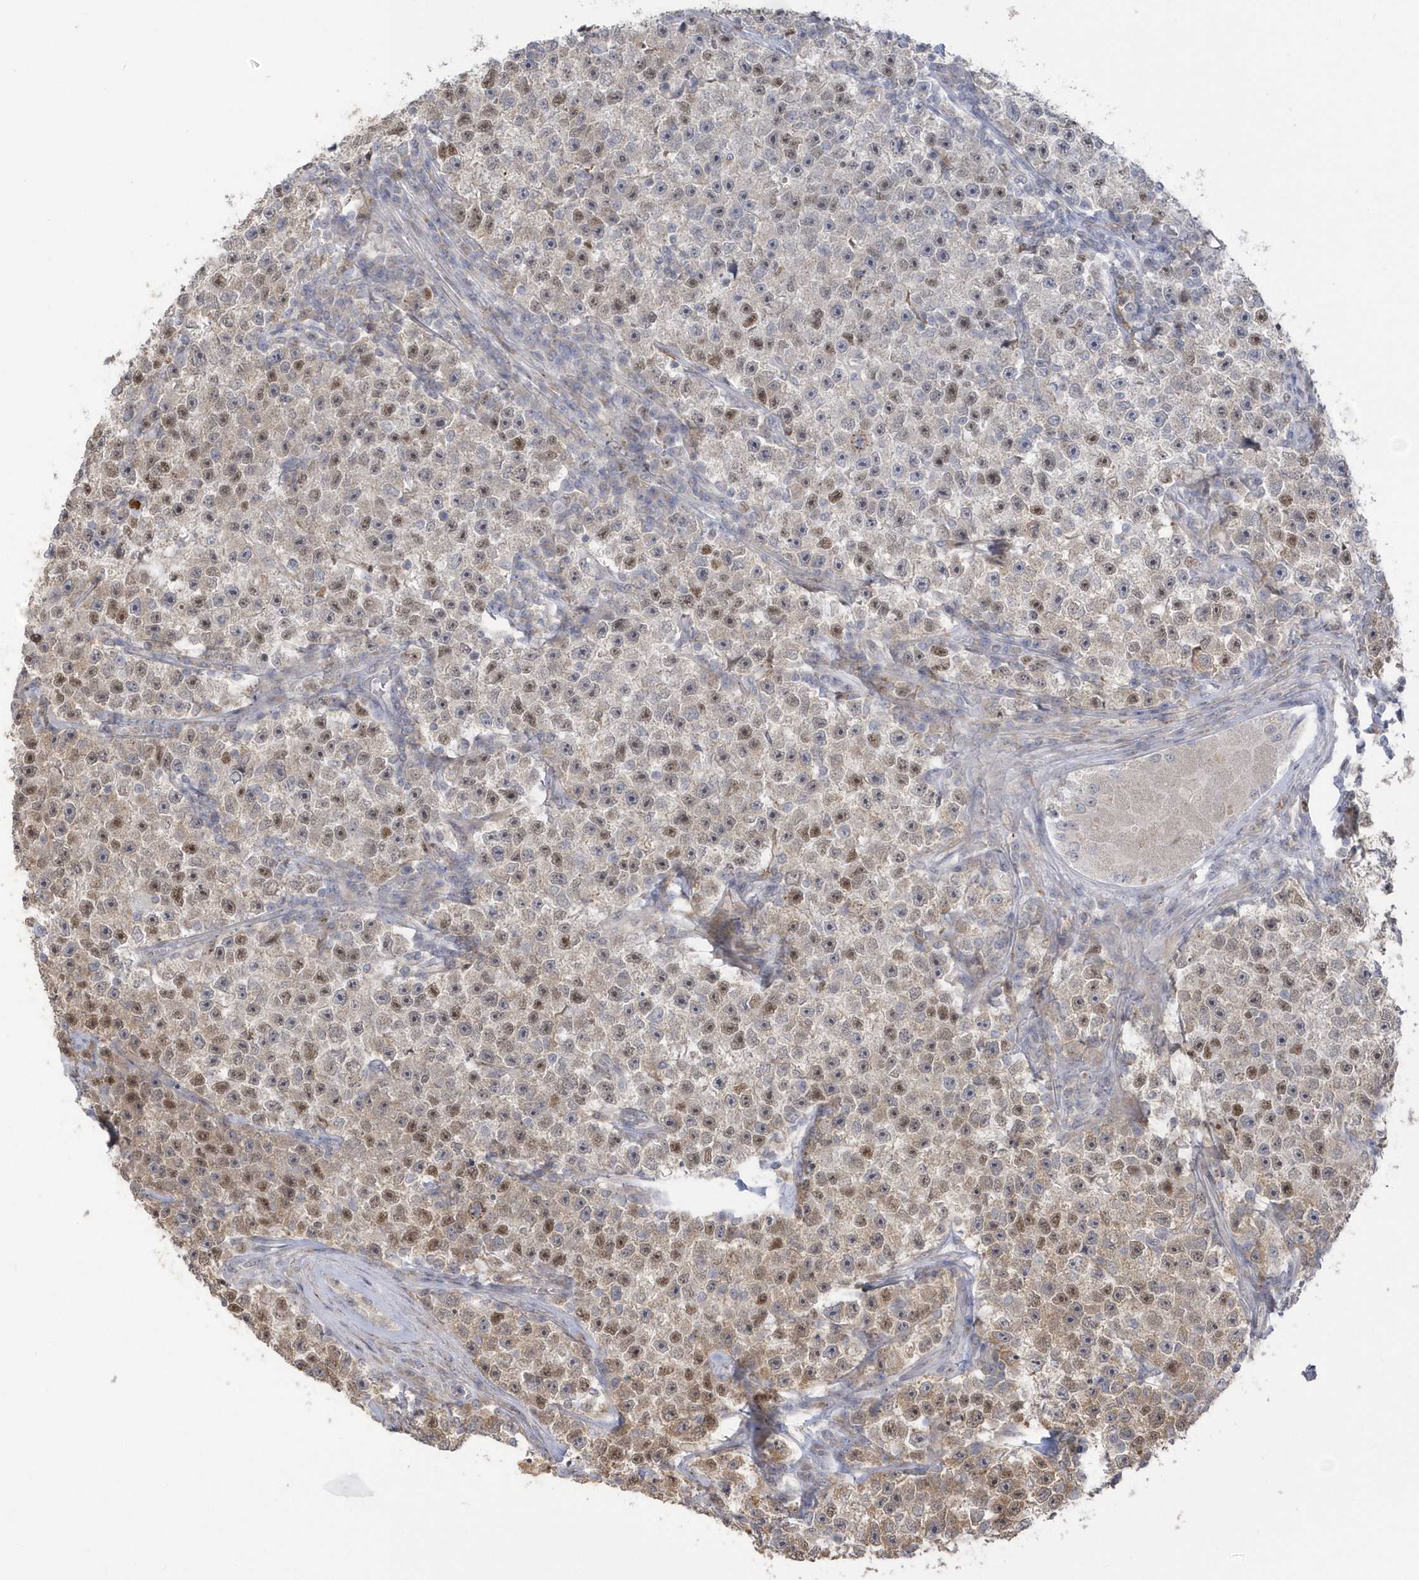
{"staining": {"intensity": "weak", "quantity": ">75%", "location": "nuclear"}, "tissue": "testis cancer", "cell_type": "Tumor cells", "image_type": "cancer", "snomed": [{"axis": "morphology", "description": "Seminoma, NOS"}, {"axis": "topography", "description": "Testis"}], "caption": "DAB immunohistochemical staining of human testis cancer demonstrates weak nuclear protein expression in approximately >75% of tumor cells. (Brightfield microscopy of DAB IHC at high magnification).", "gene": "NAF1", "patient": {"sex": "male", "age": 22}}